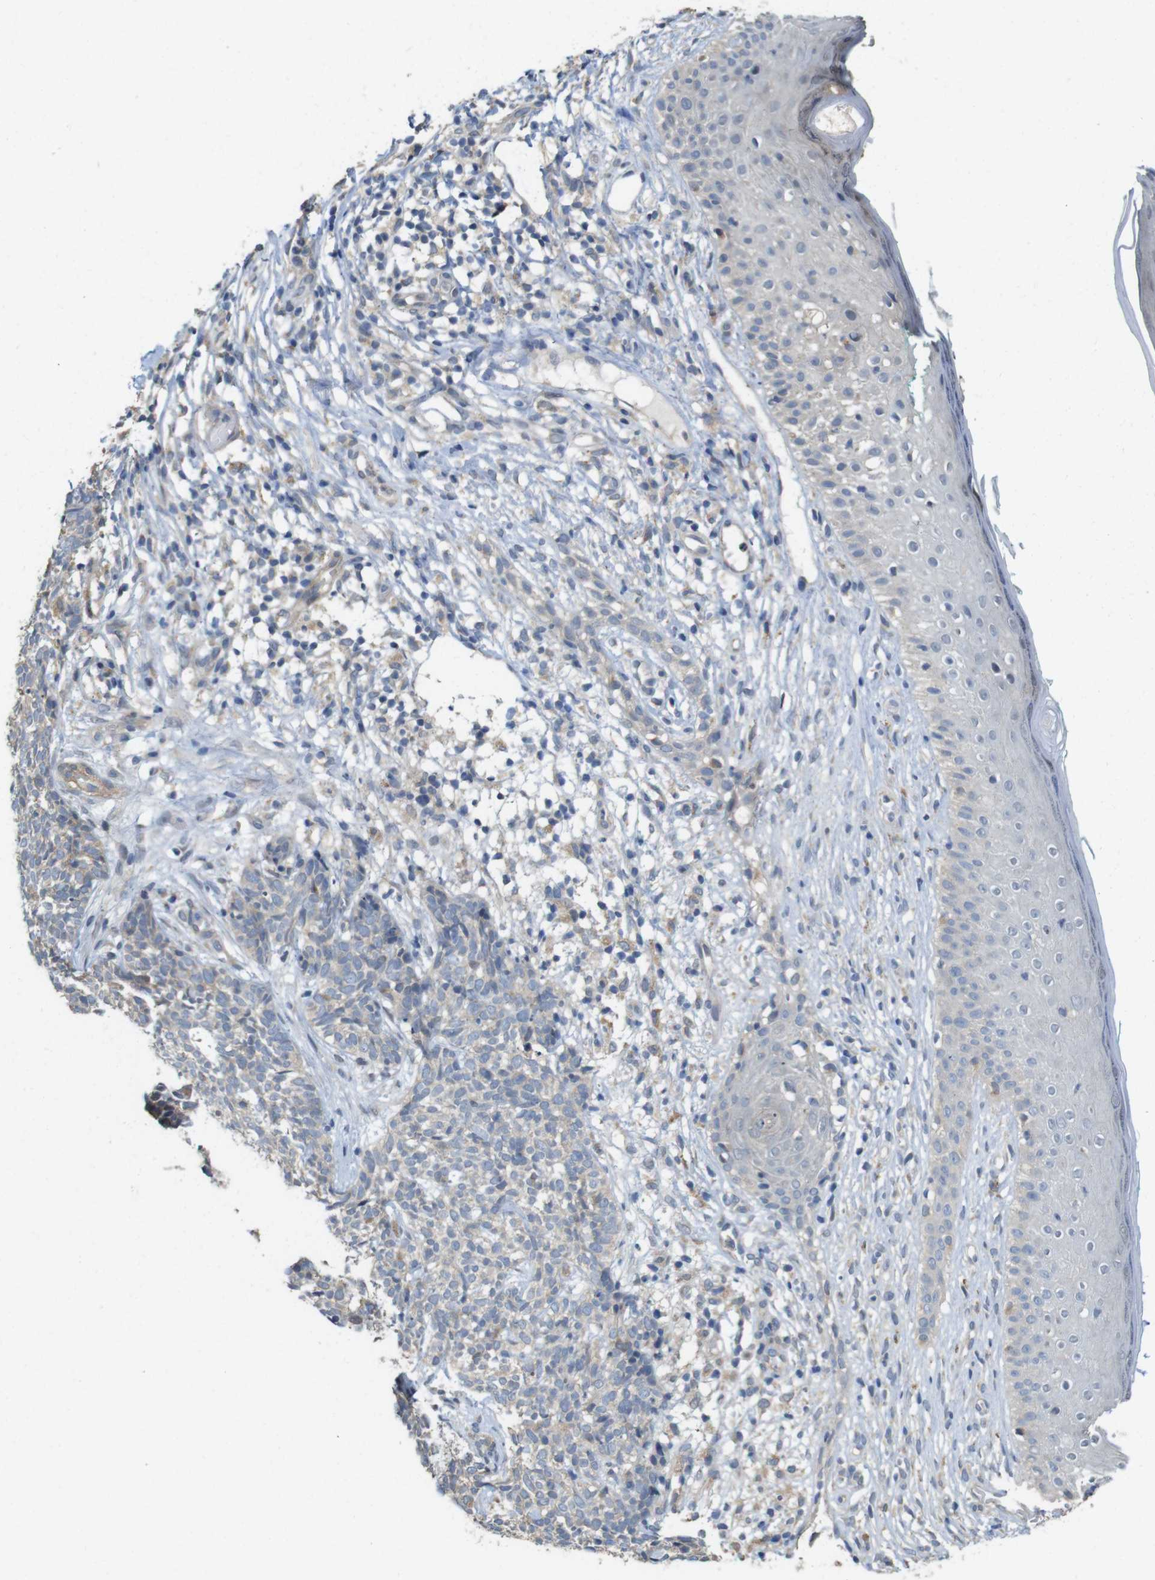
{"staining": {"intensity": "weak", "quantity": "<25%", "location": "cytoplasmic/membranous"}, "tissue": "skin cancer", "cell_type": "Tumor cells", "image_type": "cancer", "snomed": [{"axis": "morphology", "description": "Basal cell carcinoma"}, {"axis": "topography", "description": "Skin"}], "caption": "DAB (3,3'-diaminobenzidine) immunohistochemical staining of human basal cell carcinoma (skin) reveals no significant positivity in tumor cells.", "gene": "CDC34", "patient": {"sex": "female", "age": 84}}